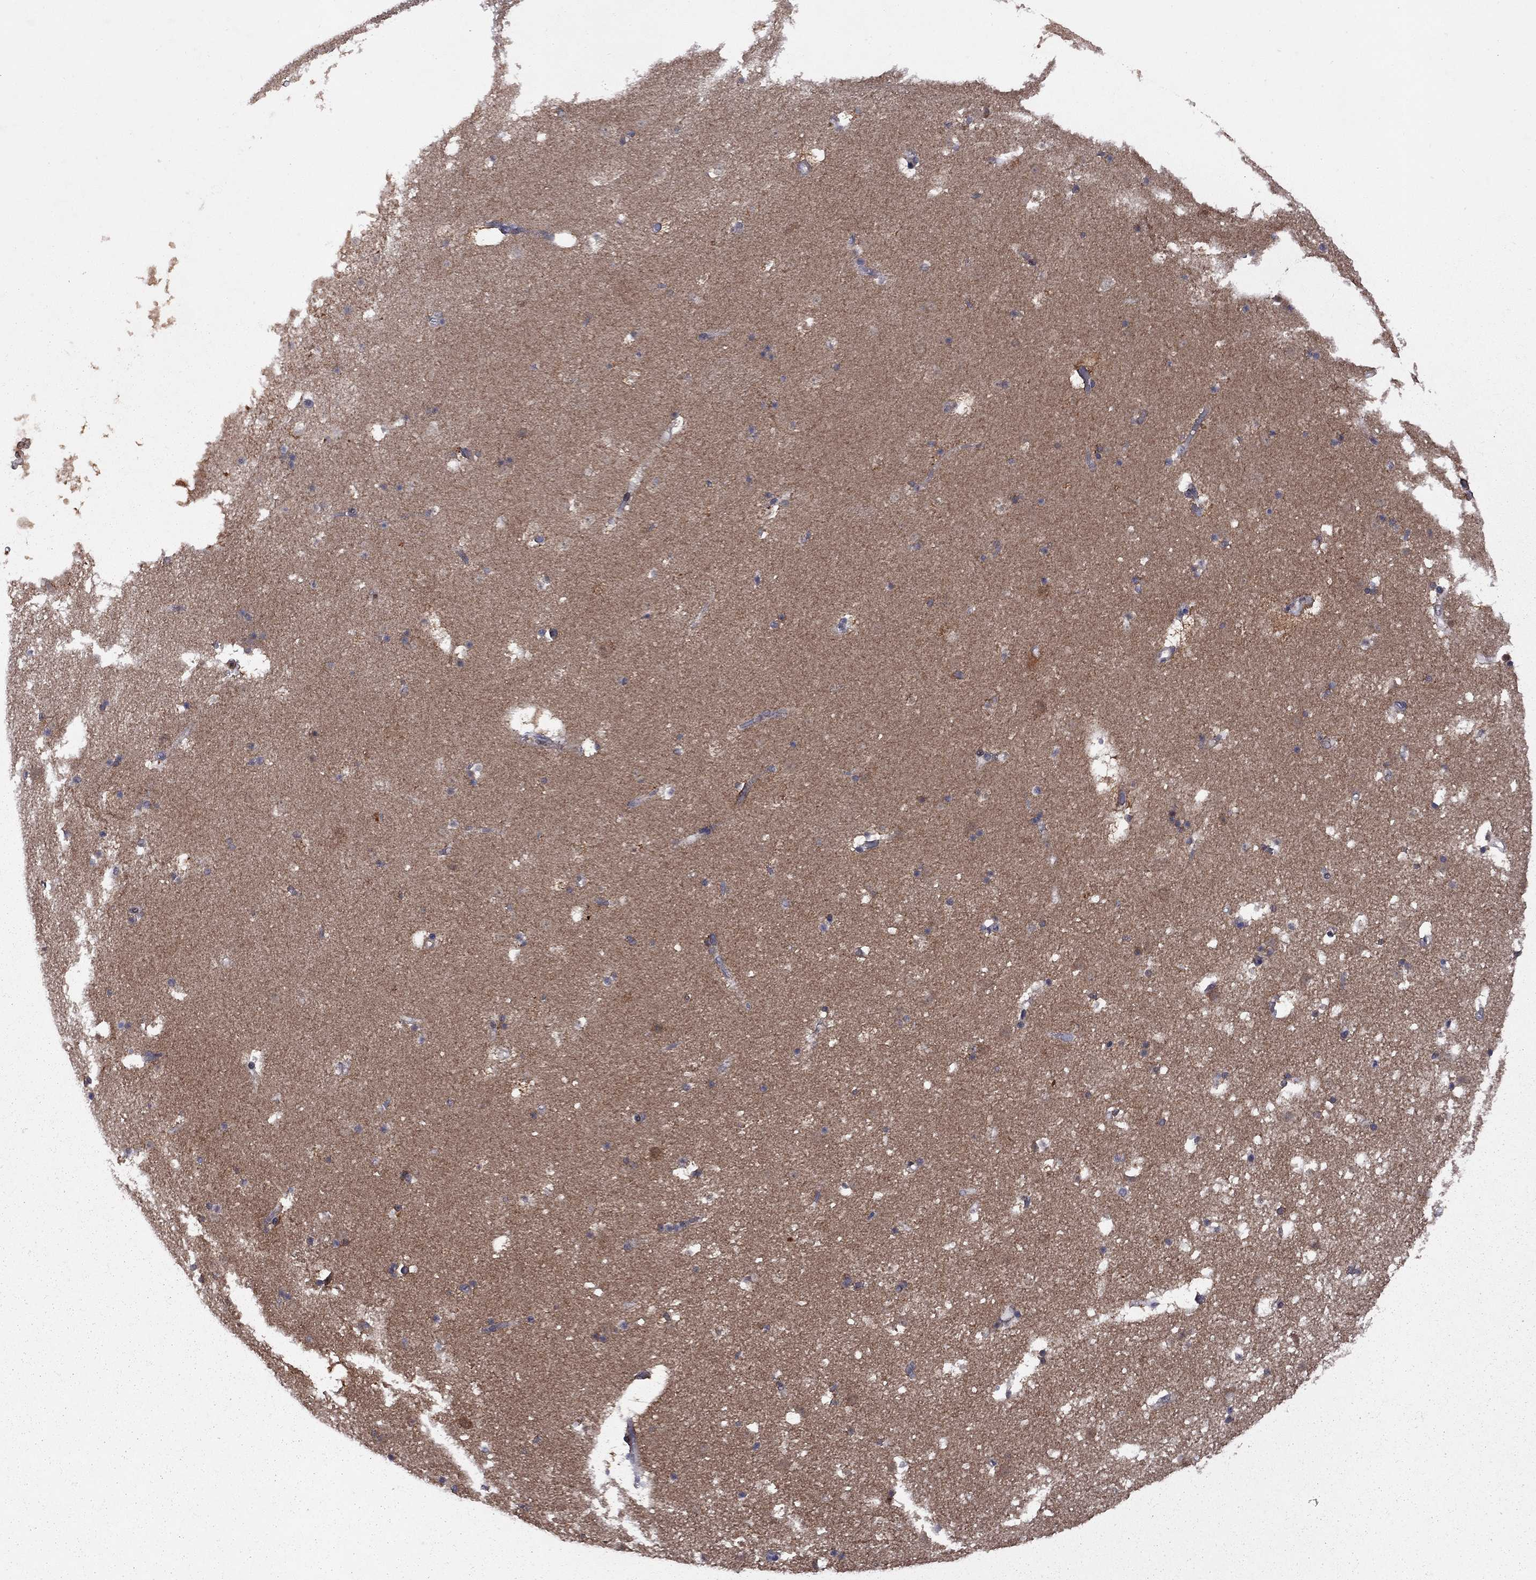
{"staining": {"intensity": "negative", "quantity": "none", "location": "none"}, "tissue": "caudate", "cell_type": "Glial cells", "image_type": "normal", "snomed": [{"axis": "morphology", "description": "Normal tissue, NOS"}, {"axis": "topography", "description": "Lateral ventricle wall"}], "caption": "High power microscopy photomicrograph of an immunohistochemistry (IHC) image of unremarkable caudate, revealing no significant staining in glial cells.", "gene": "IPP", "patient": {"sex": "female", "age": 42}}